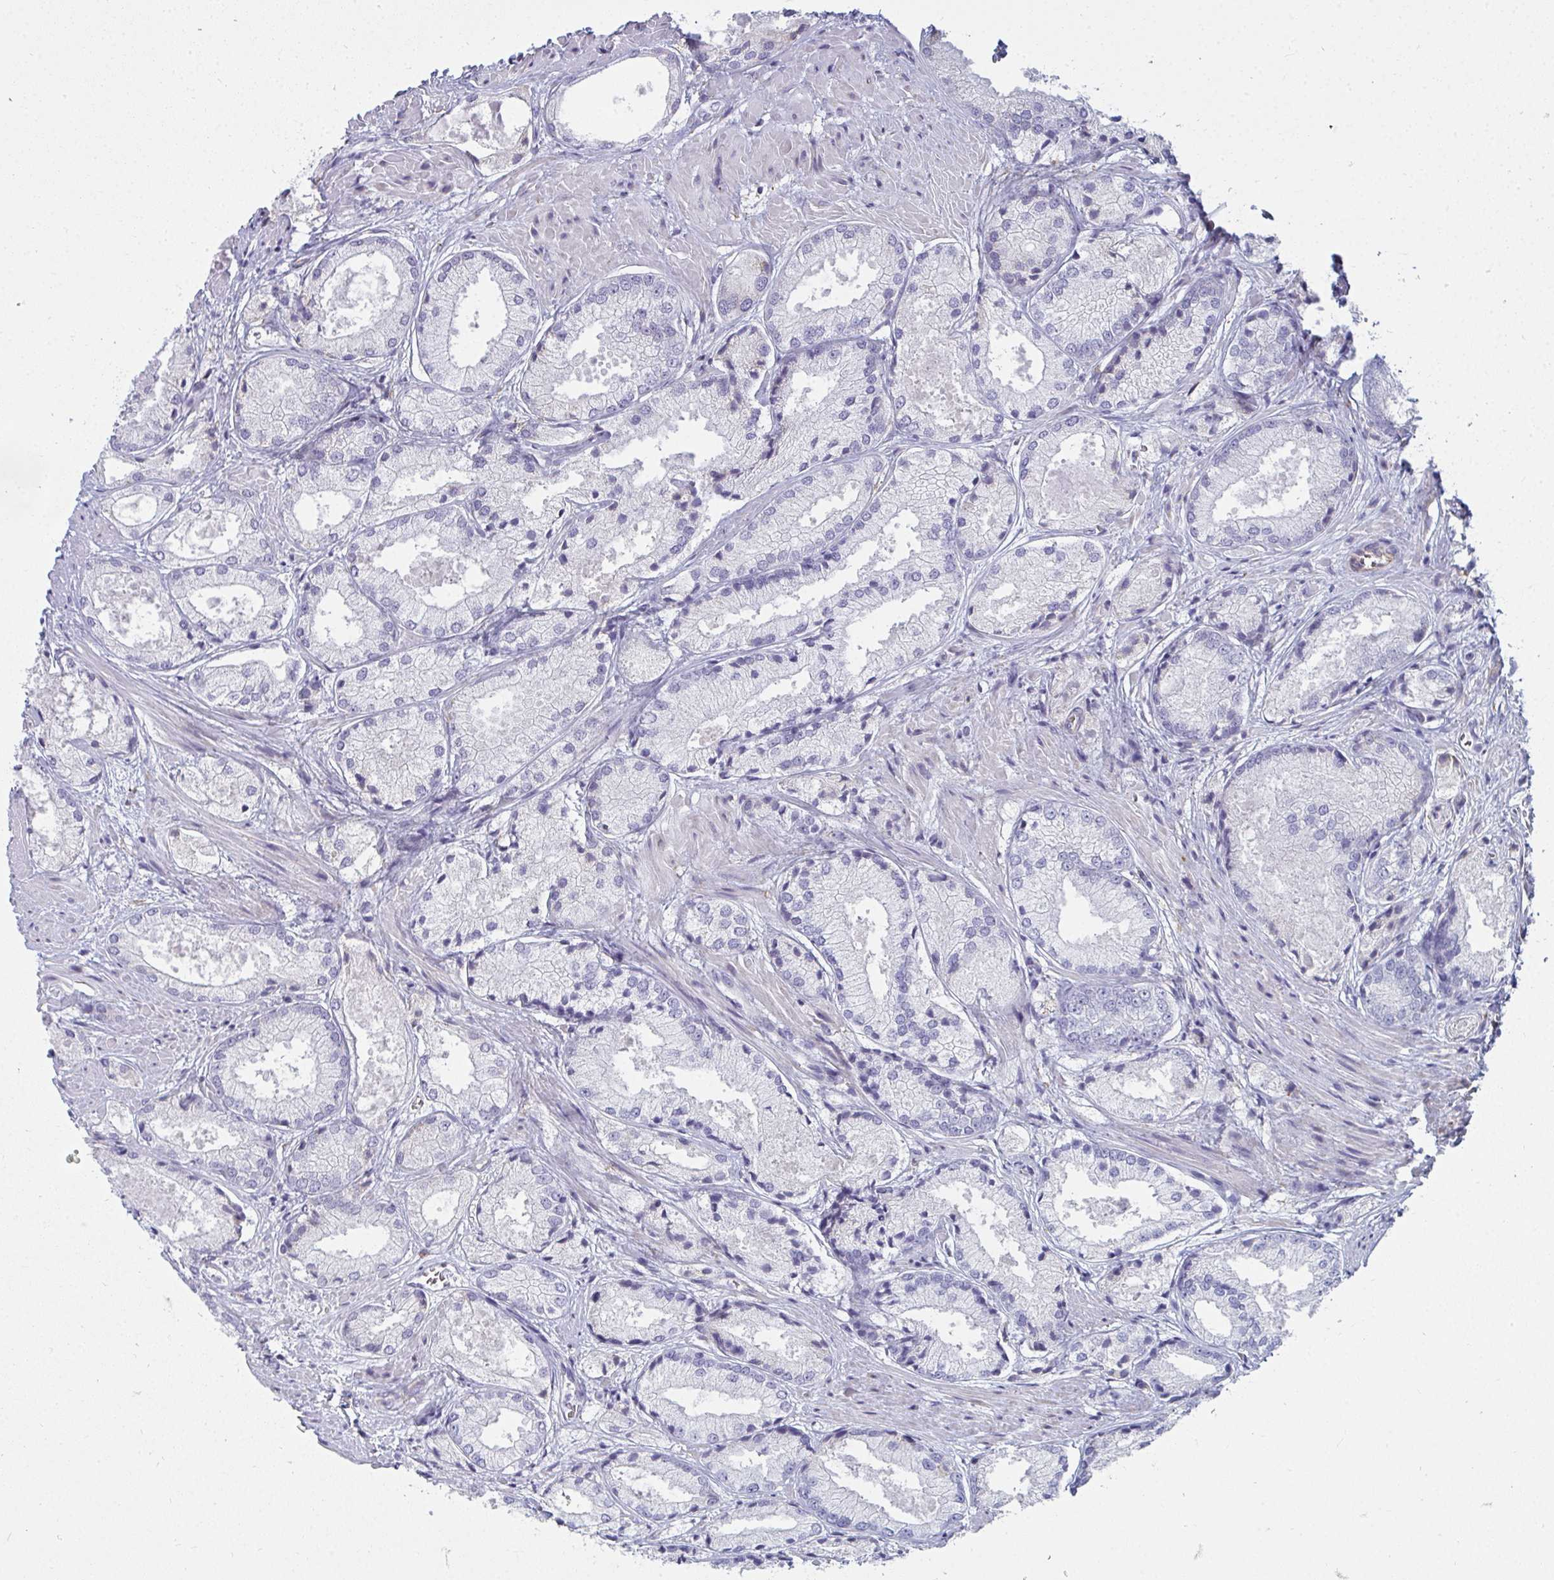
{"staining": {"intensity": "negative", "quantity": "none", "location": "none"}, "tissue": "prostate cancer", "cell_type": "Tumor cells", "image_type": "cancer", "snomed": [{"axis": "morphology", "description": "Adenocarcinoma, High grade"}, {"axis": "topography", "description": "Prostate"}], "caption": "DAB (3,3'-diaminobenzidine) immunohistochemical staining of prostate cancer exhibits no significant expression in tumor cells. The staining is performed using DAB brown chromogen with nuclei counter-stained in using hematoxylin.", "gene": "SHROOM1", "patient": {"sex": "male", "age": 68}}